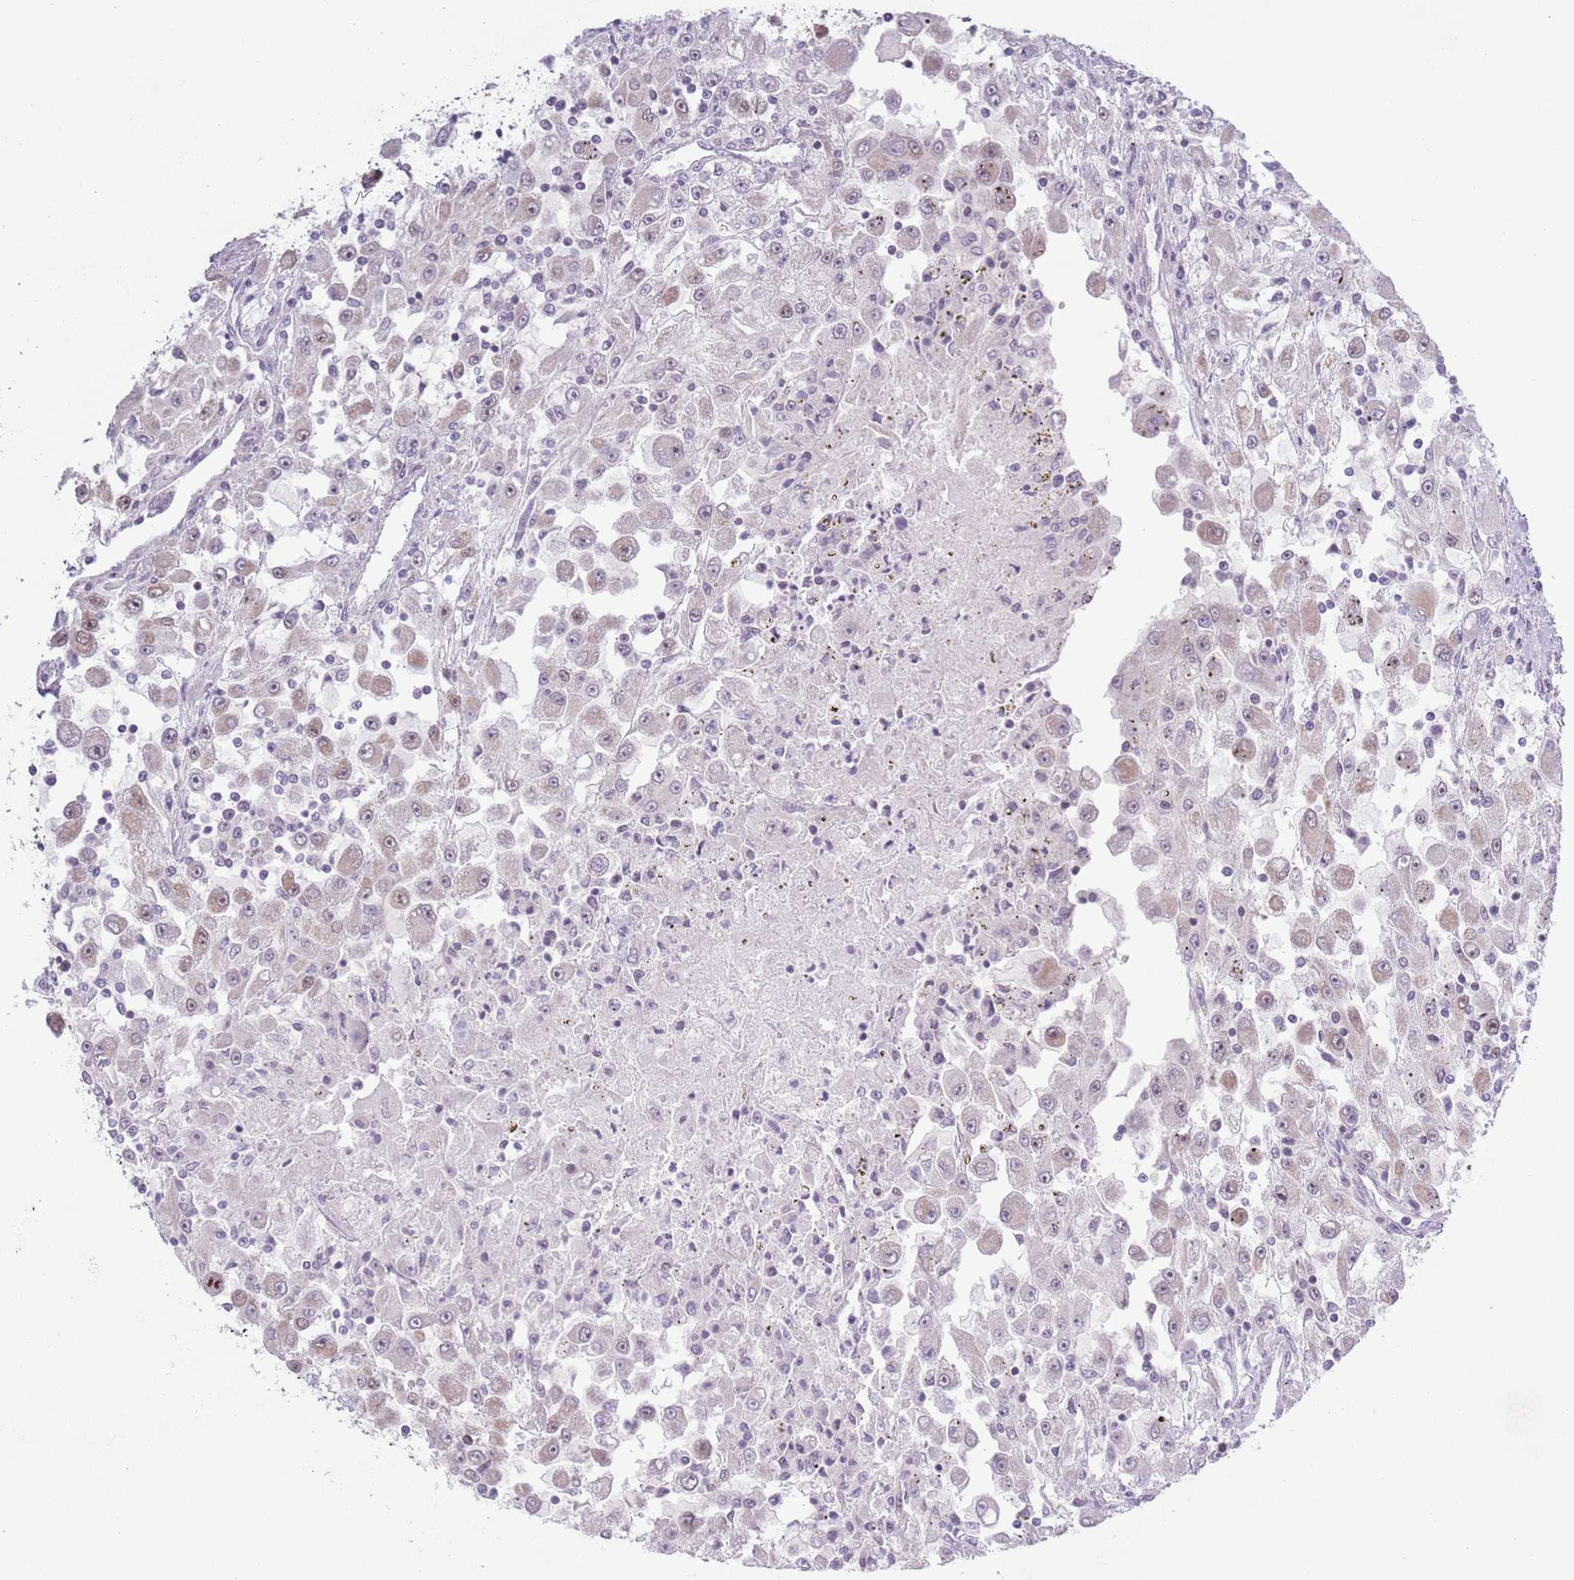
{"staining": {"intensity": "negative", "quantity": "none", "location": "none"}, "tissue": "renal cancer", "cell_type": "Tumor cells", "image_type": "cancer", "snomed": [{"axis": "morphology", "description": "Adenocarcinoma, NOS"}, {"axis": "topography", "description": "Kidney"}], "caption": "Adenocarcinoma (renal) was stained to show a protein in brown. There is no significant expression in tumor cells.", "gene": "MRPL34", "patient": {"sex": "female", "age": 67}}